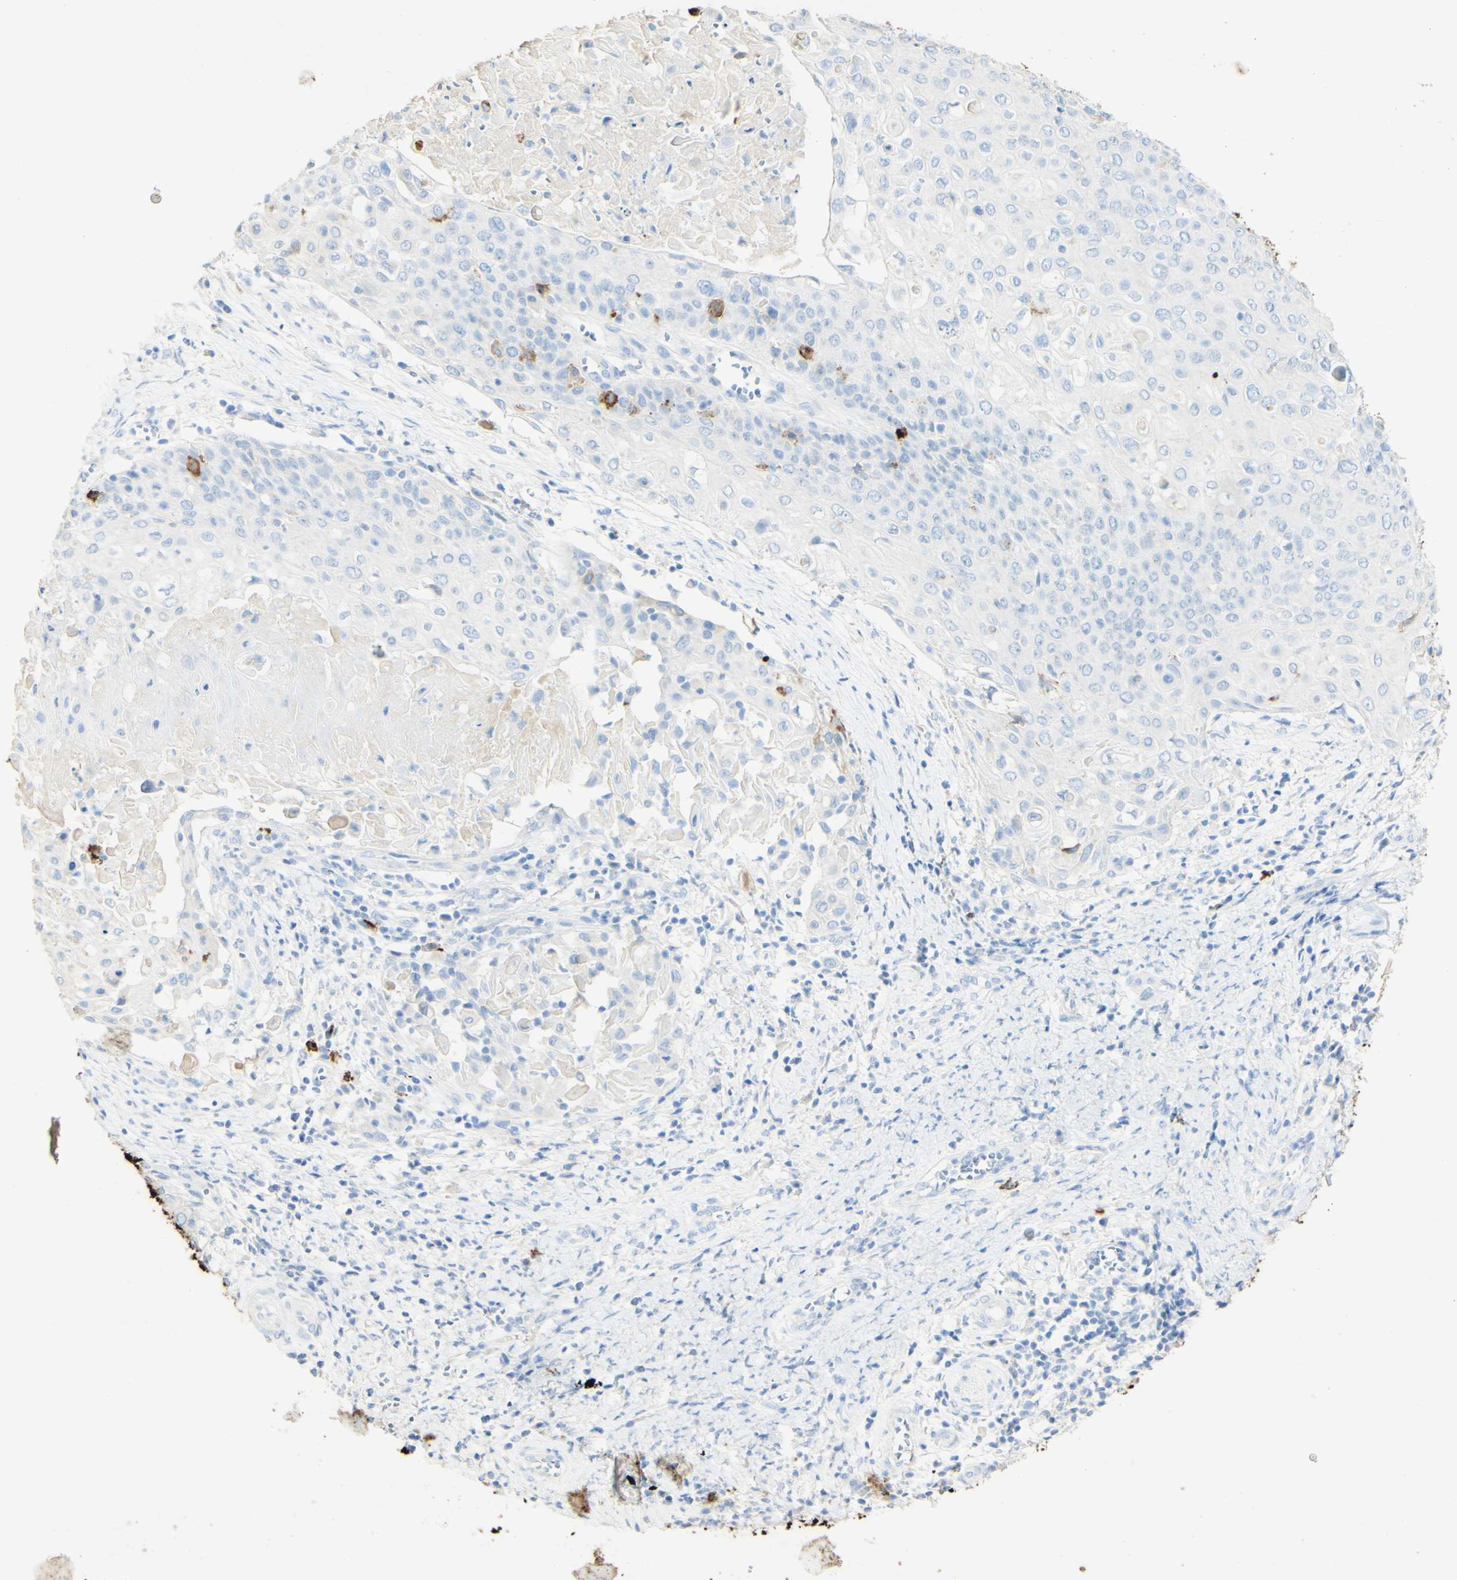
{"staining": {"intensity": "negative", "quantity": "none", "location": "none"}, "tissue": "cervical cancer", "cell_type": "Tumor cells", "image_type": "cancer", "snomed": [{"axis": "morphology", "description": "Squamous cell carcinoma, NOS"}, {"axis": "topography", "description": "Cervix"}], "caption": "Human cervical cancer stained for a protein using immunohistochemistry exhibits no staining in tumor cells.", "gene": "PIGR", "patient": {"sex": "female", "age": 39}}